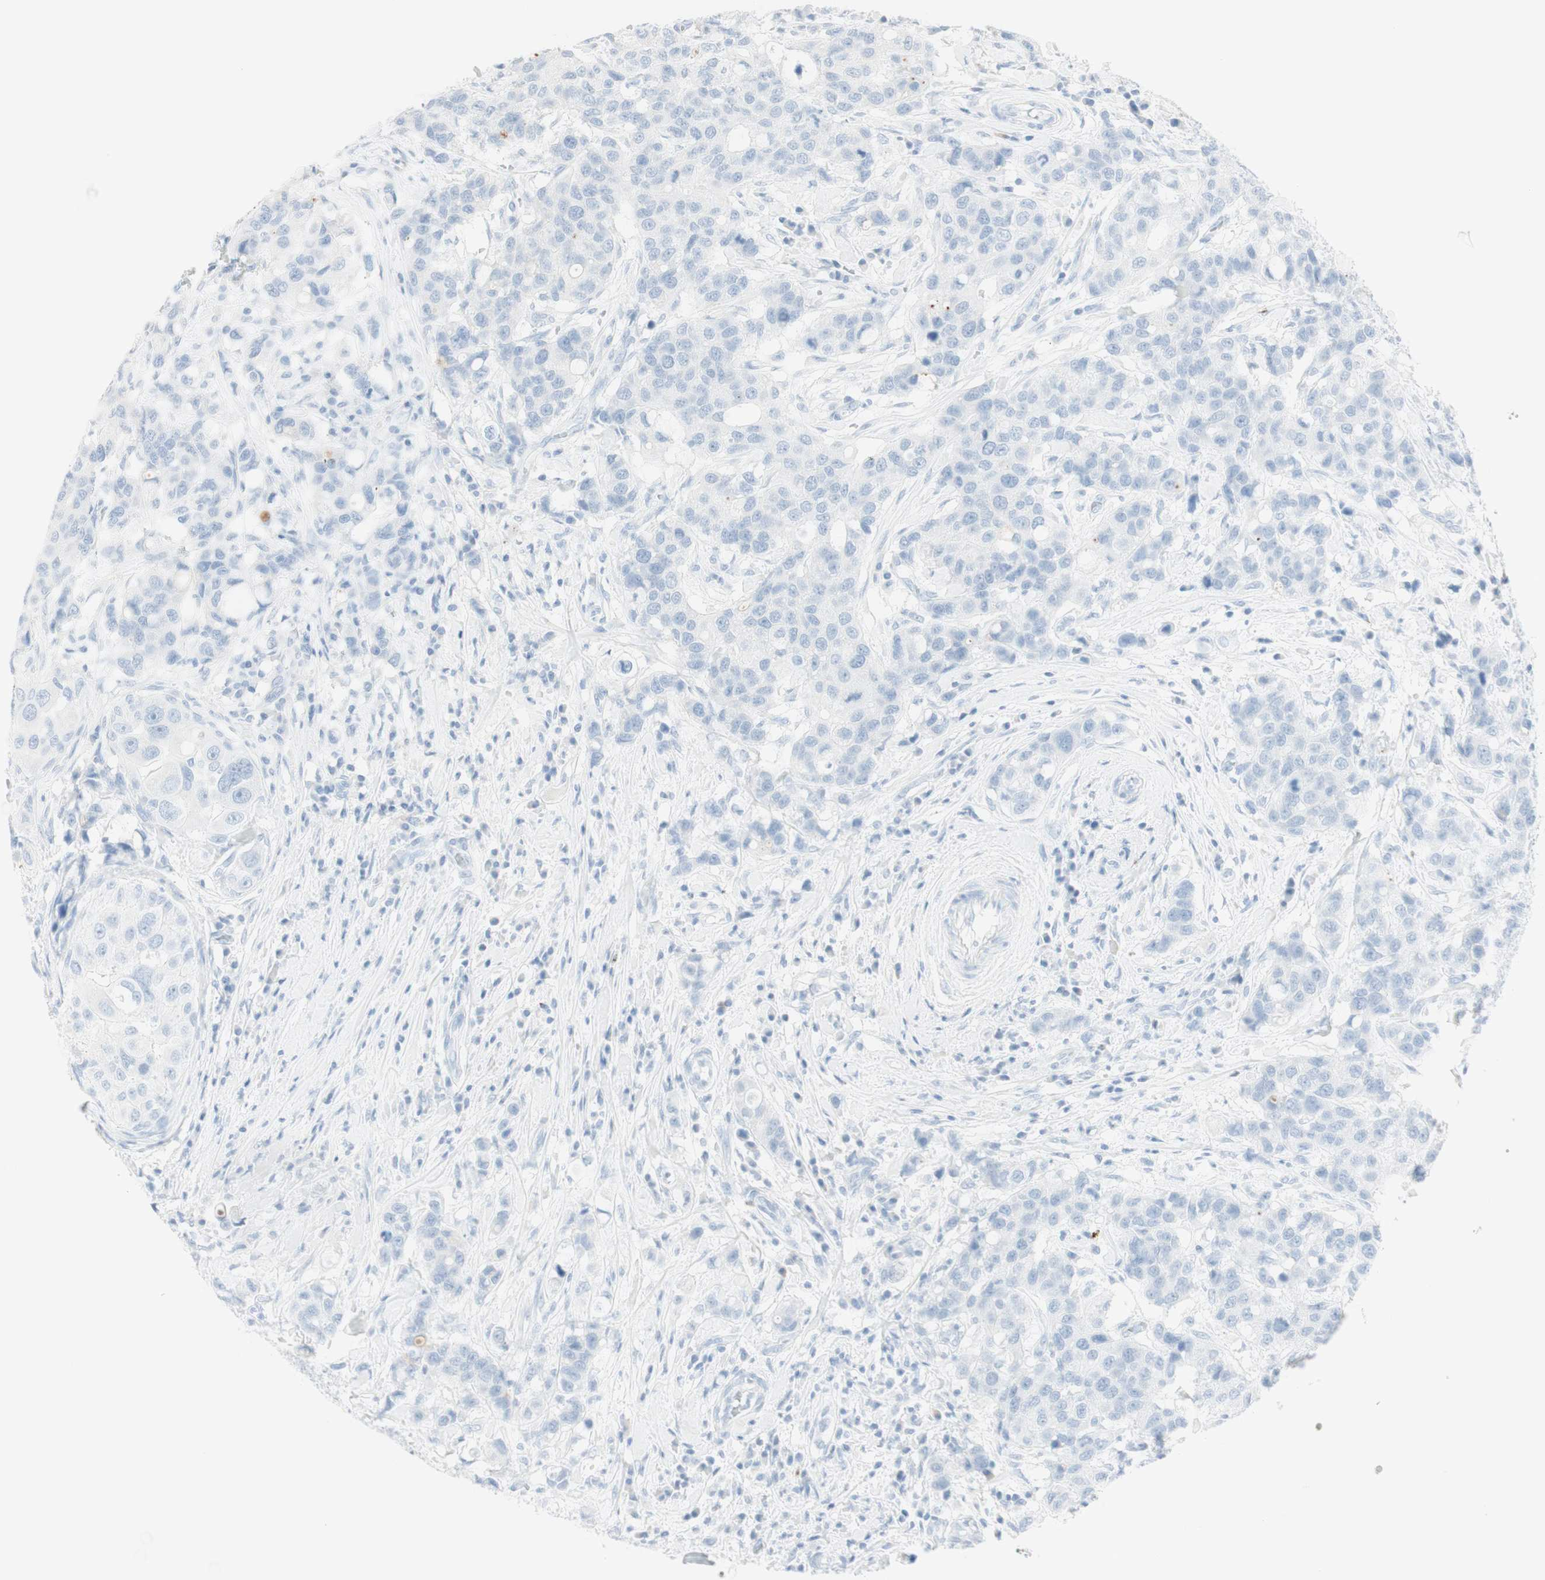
{"staining": {"intensity": "negative", "quantity": "none", "location": "none"}, "tissue": "breast cancer", "cell_type": "Tumor cells", "image_type": "cancer", "snomed": [{"axis": "morphology", "description": "Duct carcinoma"}, {"axis": "topography", "description": "Breast"}], "caption": "This is a histopathology image of immunohistochemistry staining of invasive ductal carcinoma (breast), which shows no expression in tumor cells.", "gene": "NAPSA", "patient": {"sex": "female", "age": 27}}